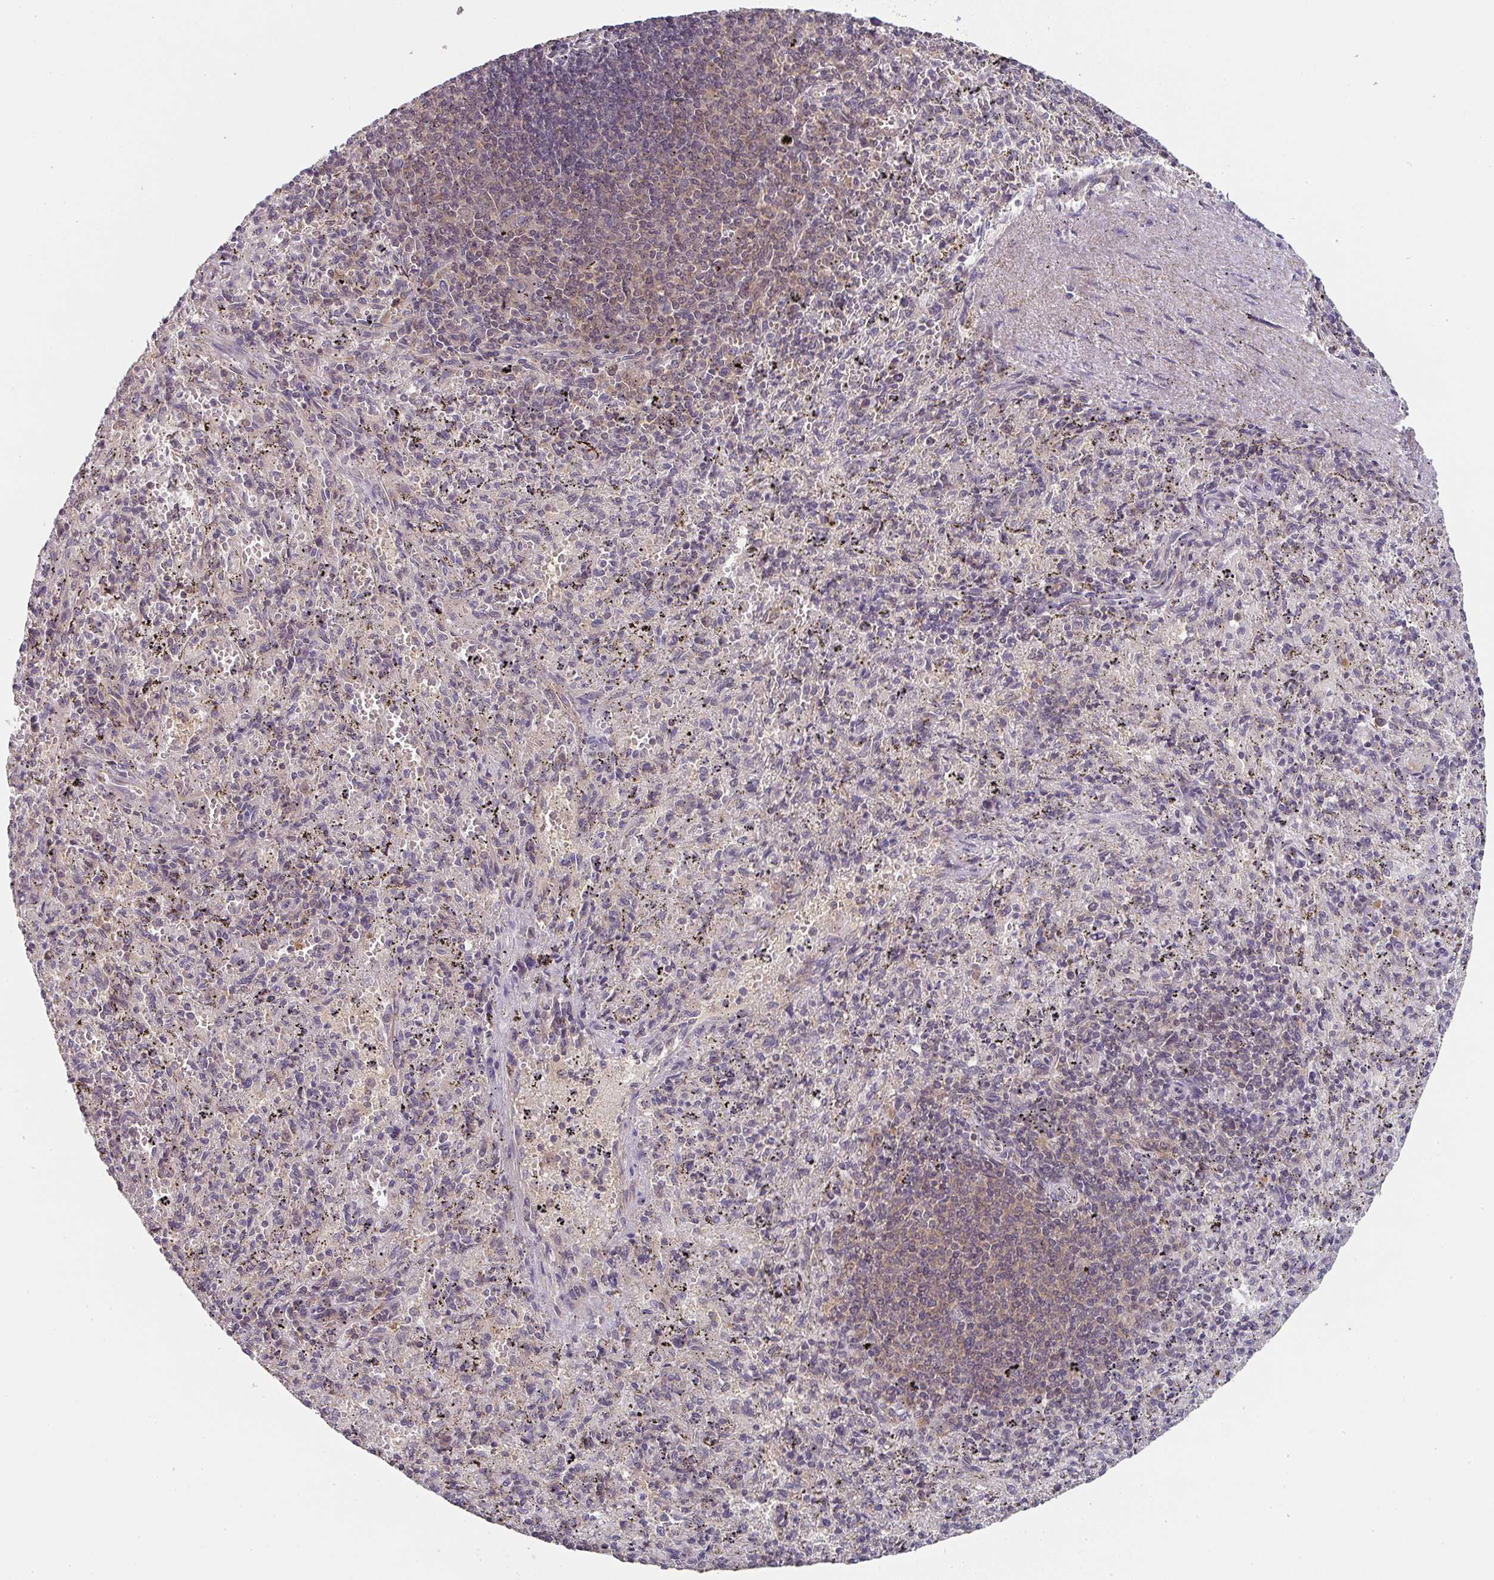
{"staining": {"intensity": "weak", "quantity": "<25%", "location": "cytoplasmic/membranous"}, "tissue": "spleen", "cell_type": "Cells in red pulp", "image_type": "normal", "snomed": [{"axis": "morphology", "description": "Normal tissue, NOS"}, {"axis": "topography", "description": "Spleen"}], "caption": "A high-resolution micrograph shows immunohistochemistry (IHC) staining of benign spleen, which shows no significant positivity in cells in red pulp.", "gene": "RANGRF", "patient": {"sex": "male", "age": 57}}